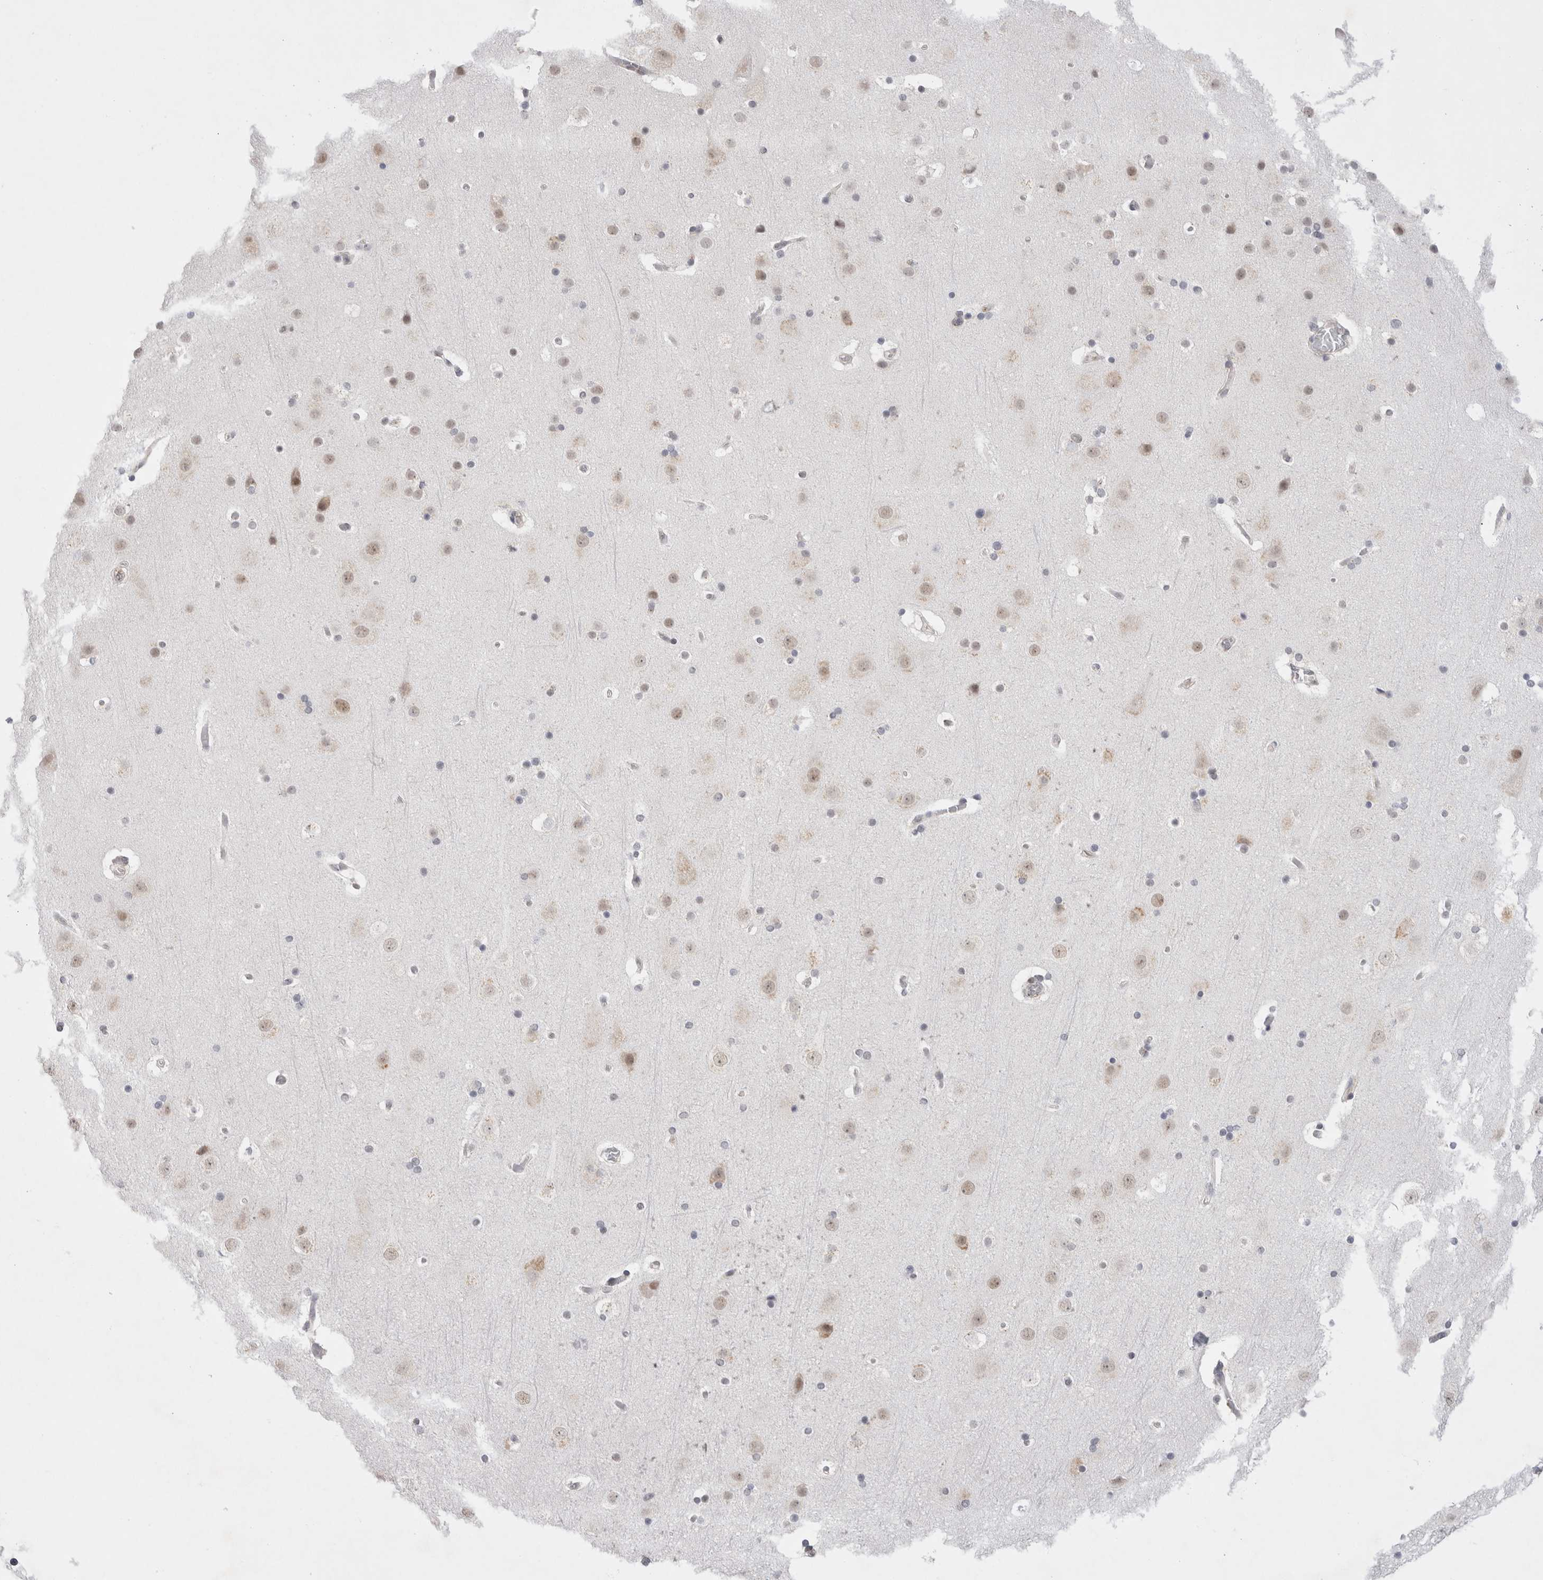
{"staining": {"intensity": "negative", "quantity": "none", "location": "none"}, "tissue": "cerebral cortex", "cell_type": "Endothelial cells", "image_type": "normal", "snomed": [{"axis": "morphology", "description": "Normal tissue, NOS"}, {"axis": "topography", "description": "Cerebral cortex"}], "caption": "Human cerebral cortex stained for a protein using immunohistochemistry shows no expression in endothelial cells.", "gene": "TRMT1L", "patient": {"sex": "male", "age": 57}}